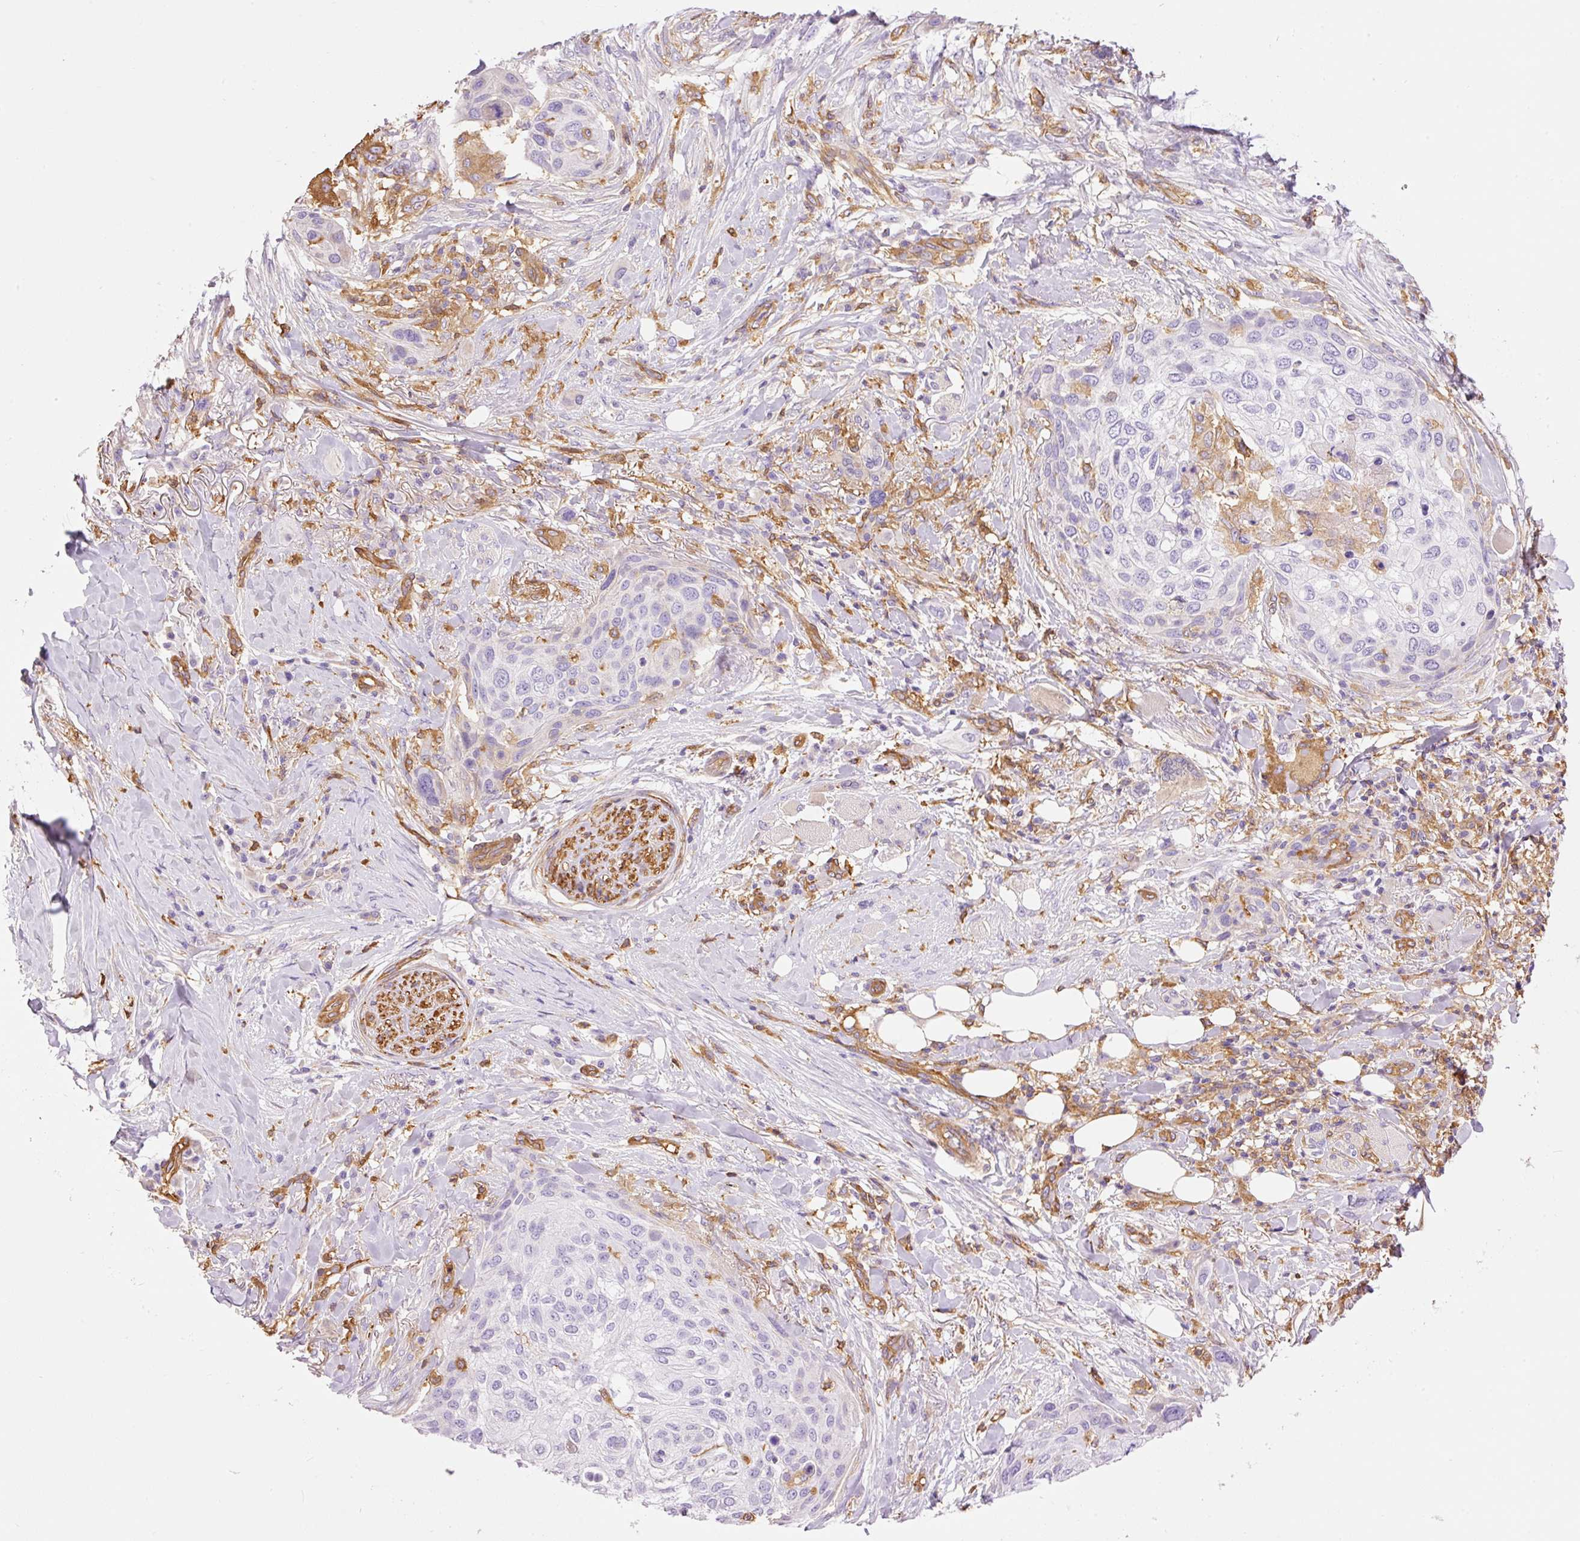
{"staining": {"intensity": "negative", "quantity": "none", "location": "none"}, "tissue": "skin cancer", "cell_type": "Tumor cells", "image_type": "cancer", "snomed": [{"axis": "morphology", "description": "Squamous cell carcinoma, NOS"}, {"axis": "topography", "description": "Skin"}], "caption": "Immunohistochemistry (IHC) of squamous cell carcinoma (skin) exhibits no expression in tumor cells.", "gene": "IL10RB", "patient": {"sex": "female", "age": 87}}